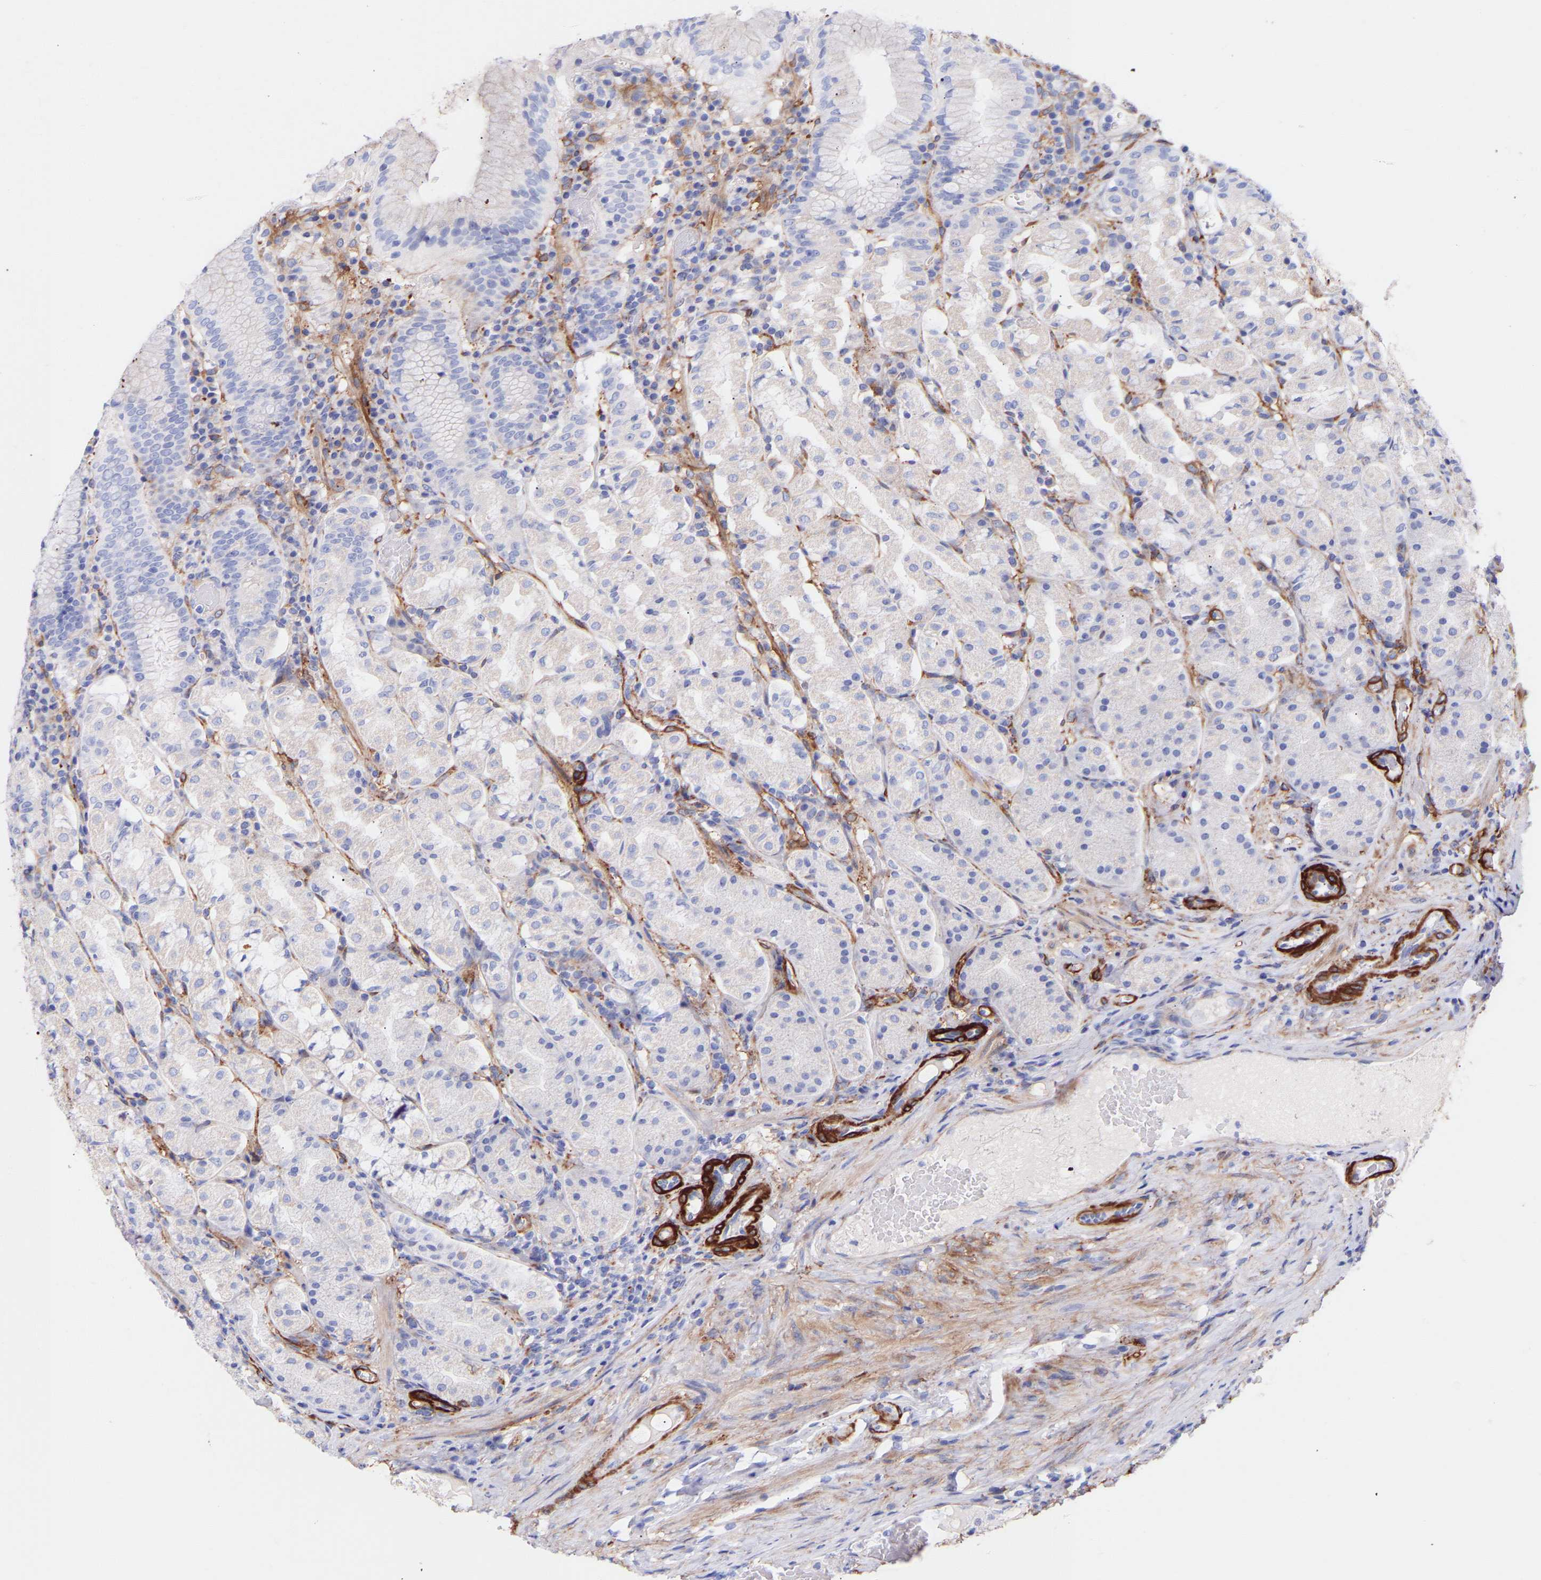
{"staining": {"intensity": "negative", "quantity": "none", "location": "none"}, "tissue": "stomach", "cell_type": "Glandular cells", "image_type": "normal", "snomed": [{"axis": "morphology", "description": "Normal tissue, NOS"}, {"axis": "topography", "description": "Stomach"}, {"axis": "topography", "description": "Stomach, lower"}], "caption": "Immunohistochemistry image of benign human stomach stained for a protein (brown), which exhibits no positivity in glandular cells.", "gene": "AMPH", "patient": {"sex": "female", "age": 56}}